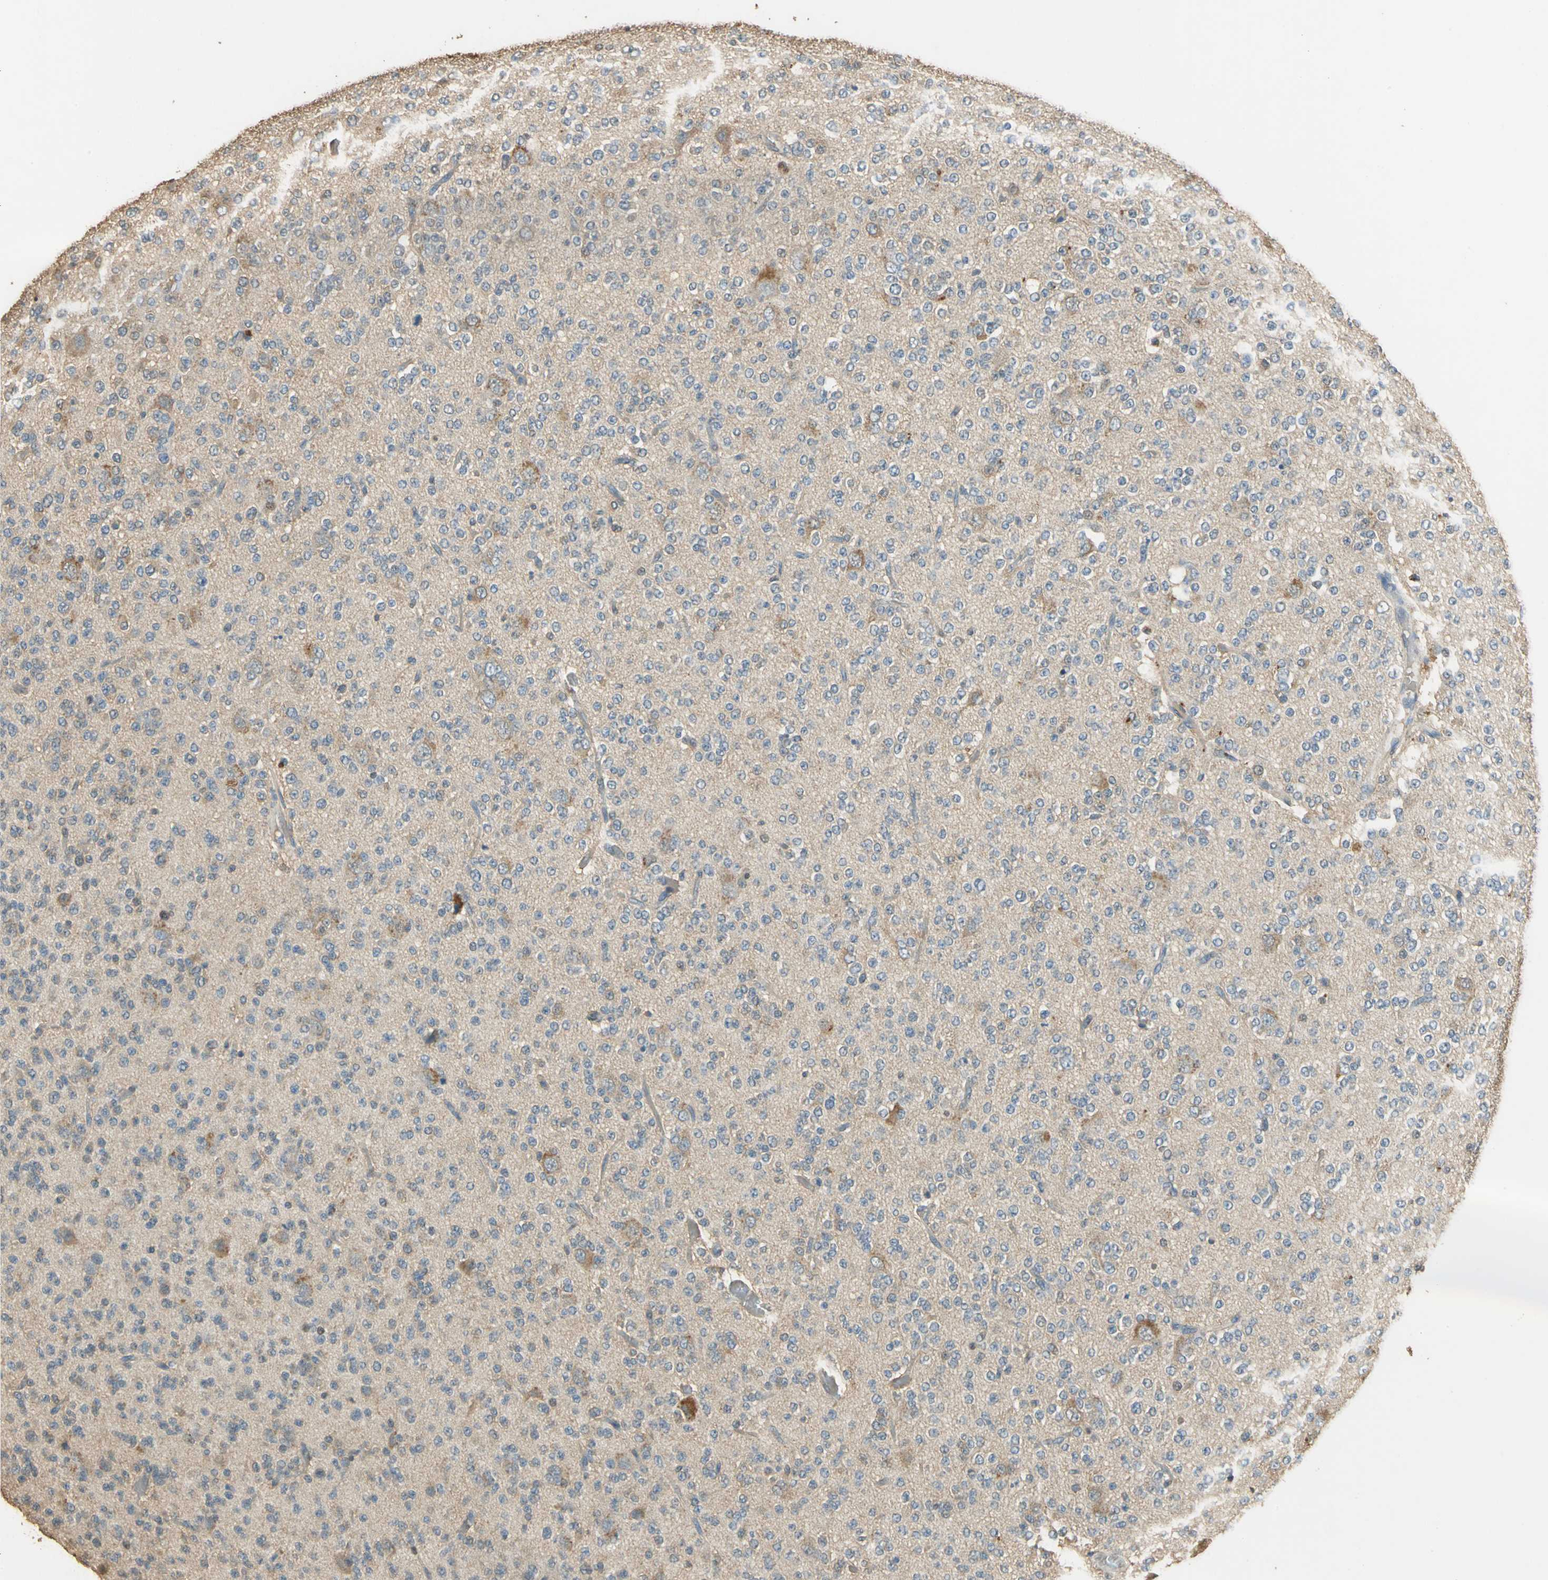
{"staining": {"intensity": "weak", "quantity": ">75%", "location": "cytoplasmic/membranous"}, "tissue": "glioma", "cell_type": "Tumor cells", "image_type": "cancer", "snomed": [{"axis": "morphology", "description": "Glioma, malignant, Low grade"}, {"axis": "topography", "description": "Brain"}], "caption": "Immunohistochemical staining of human malignant glioma (low-grade) displays low levels of weak cytoplasmic/membranous staining in about >75% of tumor cells.", "gene": "GAPDH", "patient": {"sex": "male", "age": 38}}